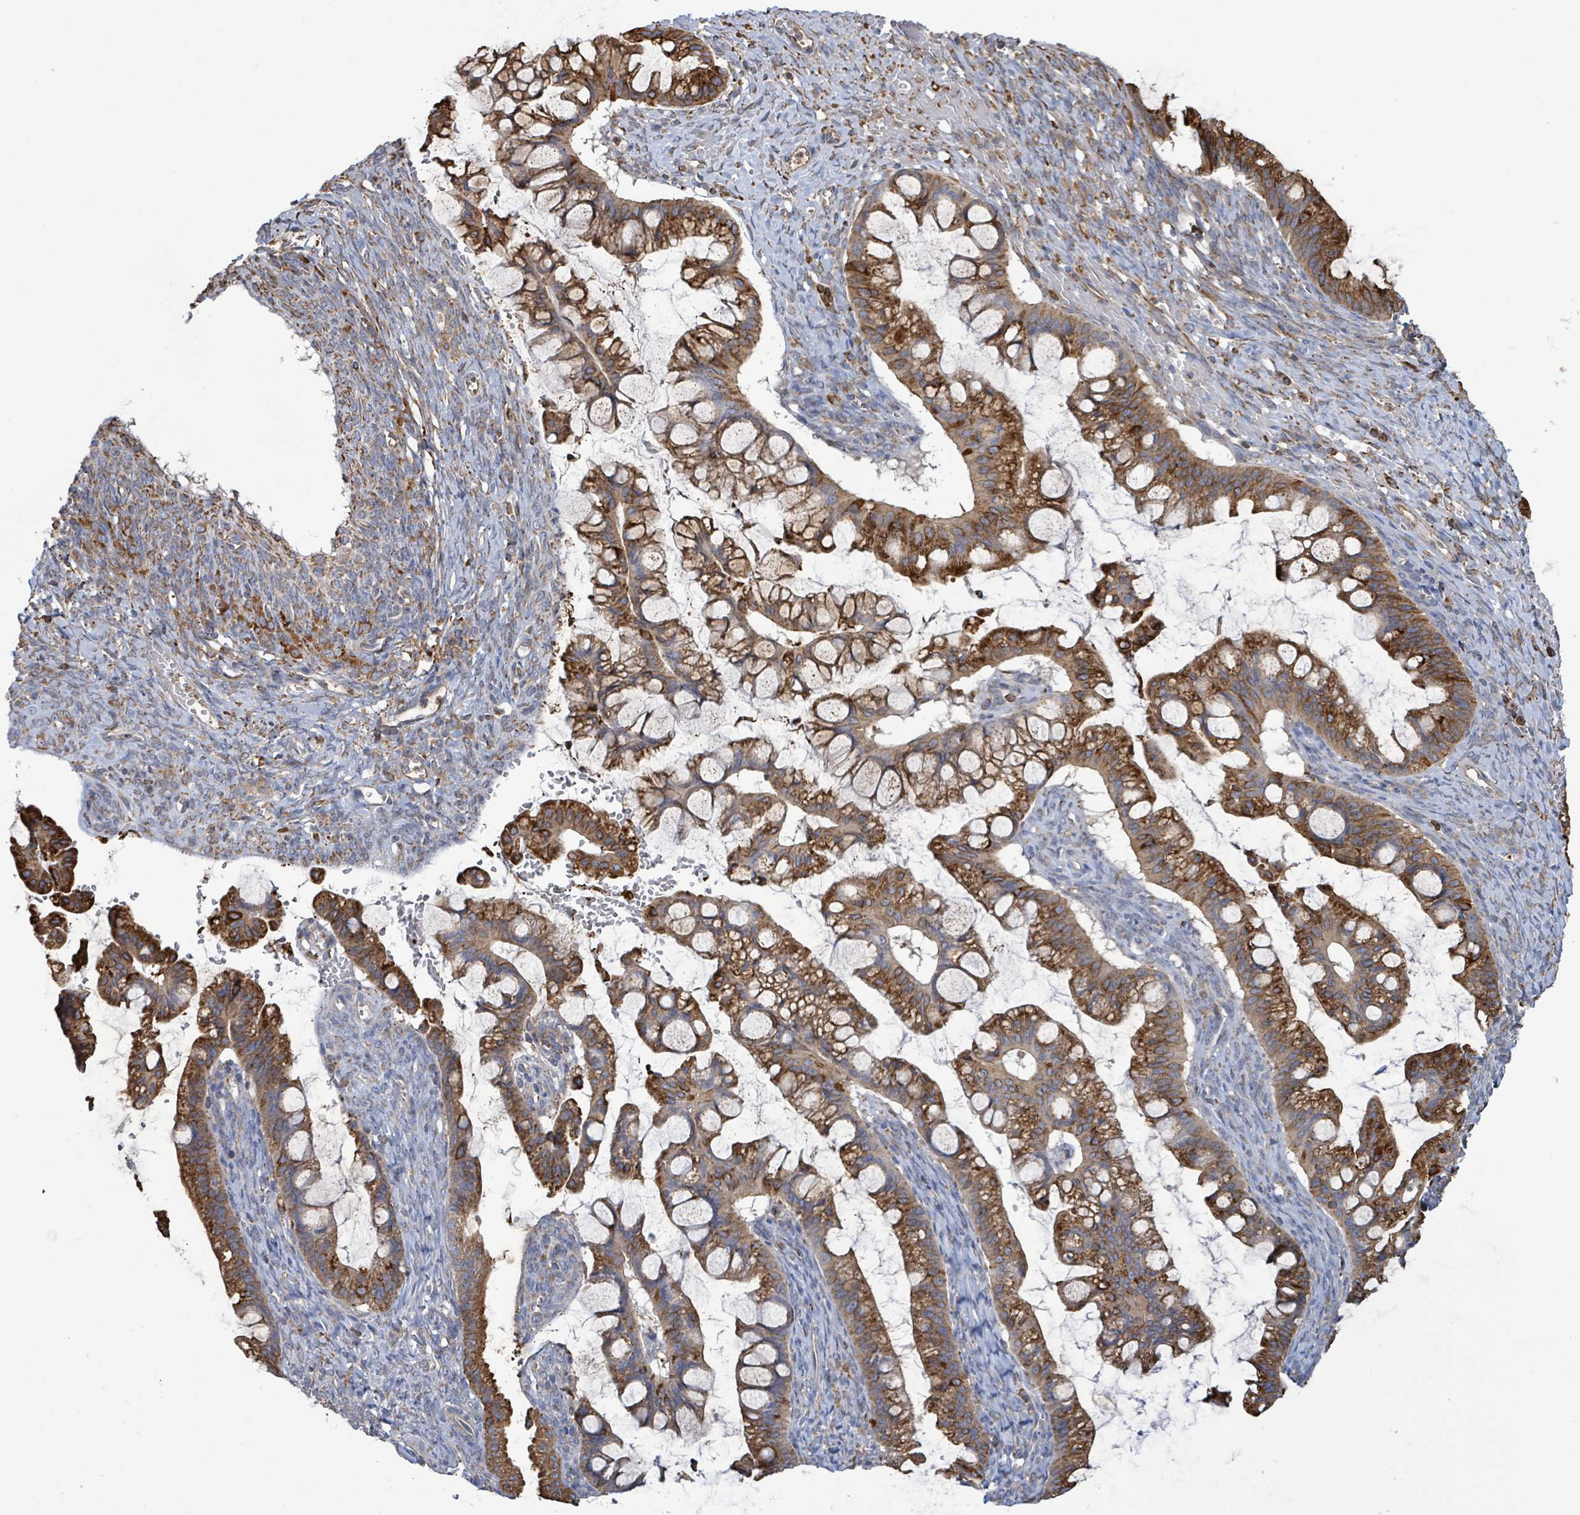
{"staining": {"intensity": "strong", "quantity": ">75%", "location": "cytoplasmic/membranous"}, "tissue": "ovarian cancer", "cell_type": "Tumor cells", "image_type": "cancer", "snomed": [{"axis": "morphology", "description": "Cystadenocarcinoma, mucinous, NOS"}, {"axis": "topography", "description": "Ovary"}], "caption": "Approximately >75% of tumor cells in ovarian cancer (mucinous cystadenocarcinoma) reveal strong cytoplasmic/membranous protein expression as visualized by brown immunohistochemical staining.", "gene": "RFPL4A", "patient": {"sex": "female", "age": 73}}